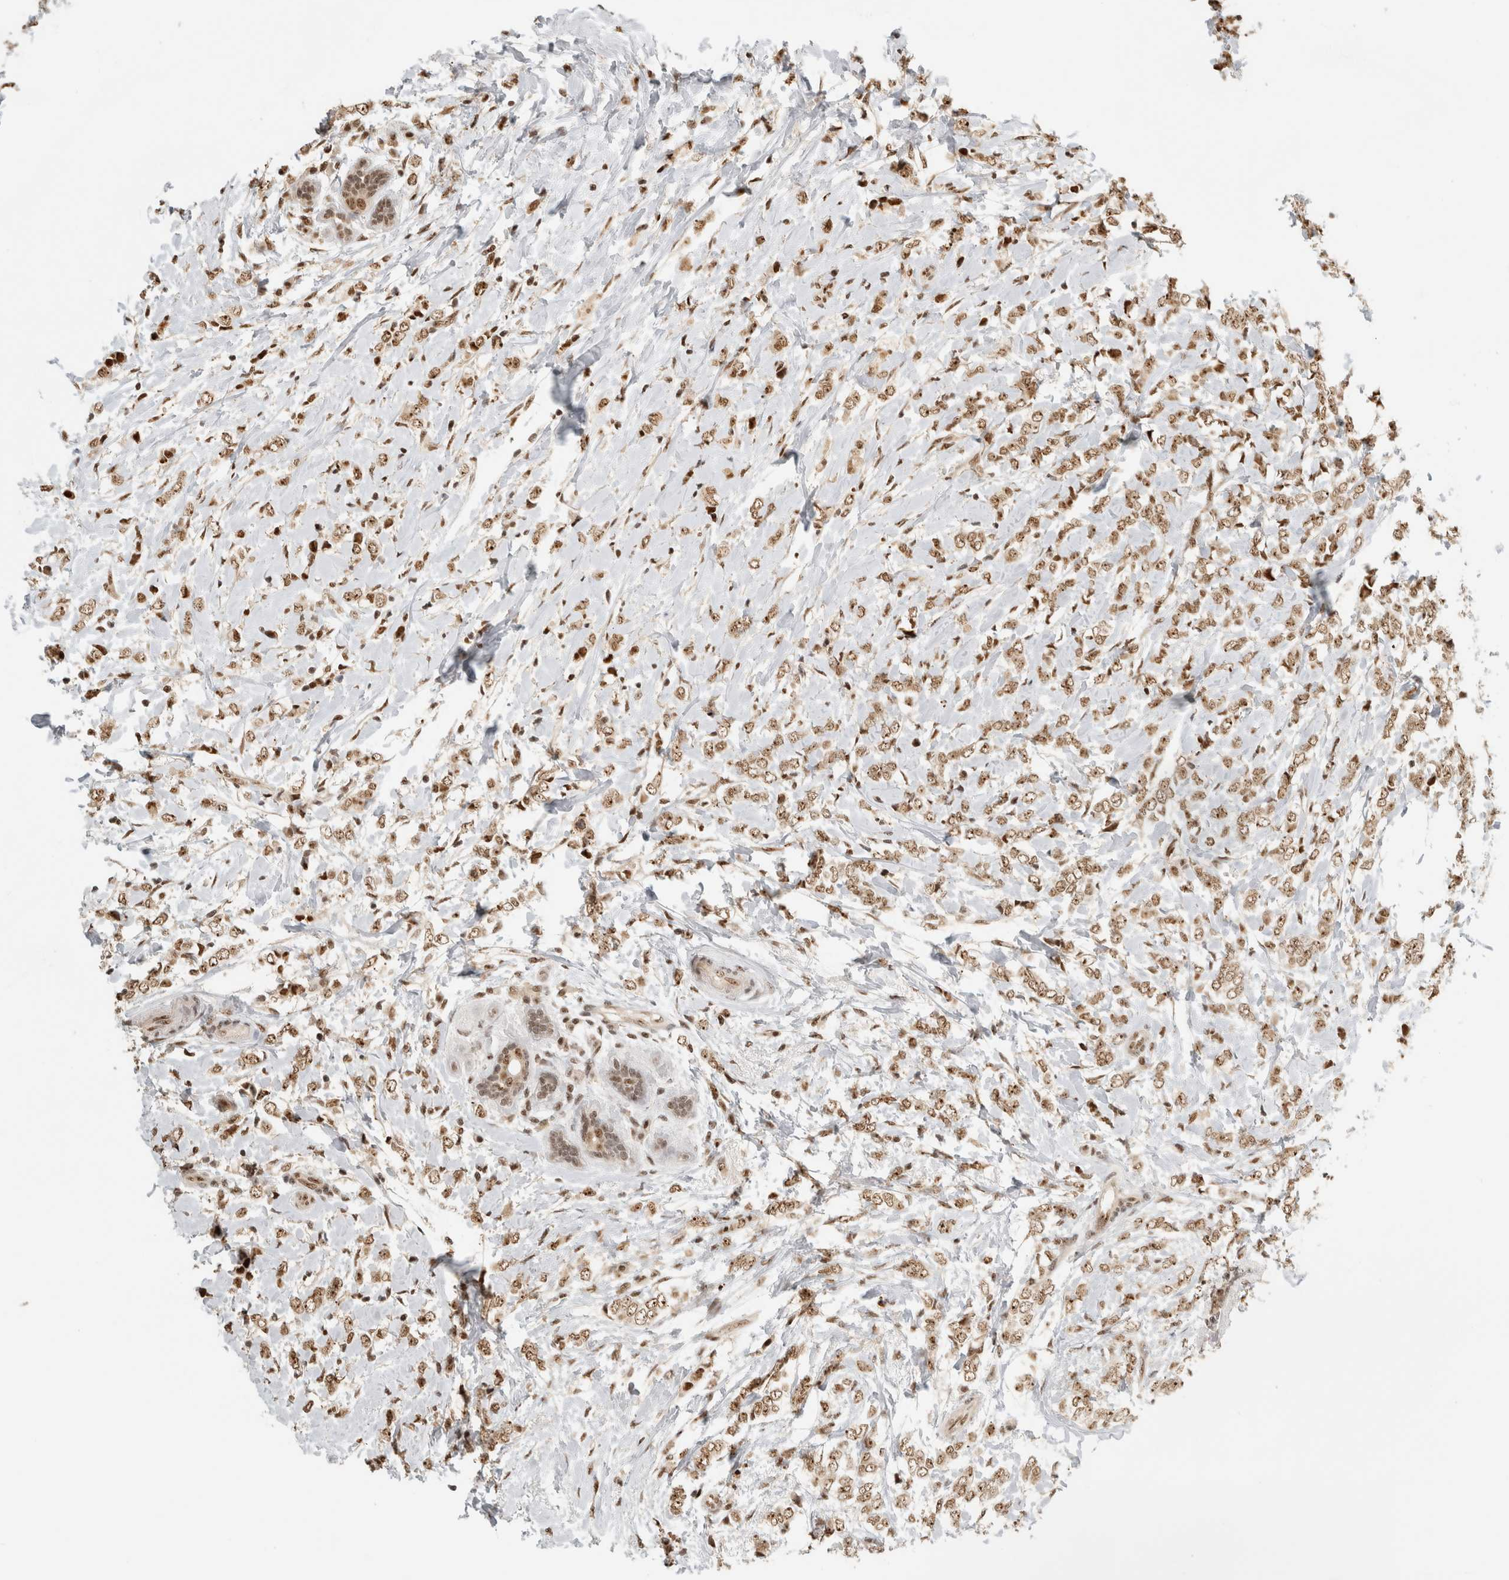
{"staining": {"intensity": "moderate", "quantity": ">75%", "location": "nuclear"}, "tissue": "breast cancer", "cell_type": "Tumor cells", "image_type": "cancer", "snomed": [{"axis": "morphology", "description": "Normal tissue, NOS"}, {"axis": "morphology", "description": "Lobular carcinoma"}, {"axis": "topography", "description": "Breast"}], "caption": "Immunohistochemical staining of lobular carcinoma (breast) reveals moderate nuclear protein expression in about >75% of tumor cells.", "gene": "EBNA1BP2", "patient": {"sex": "female", "age": 47}}